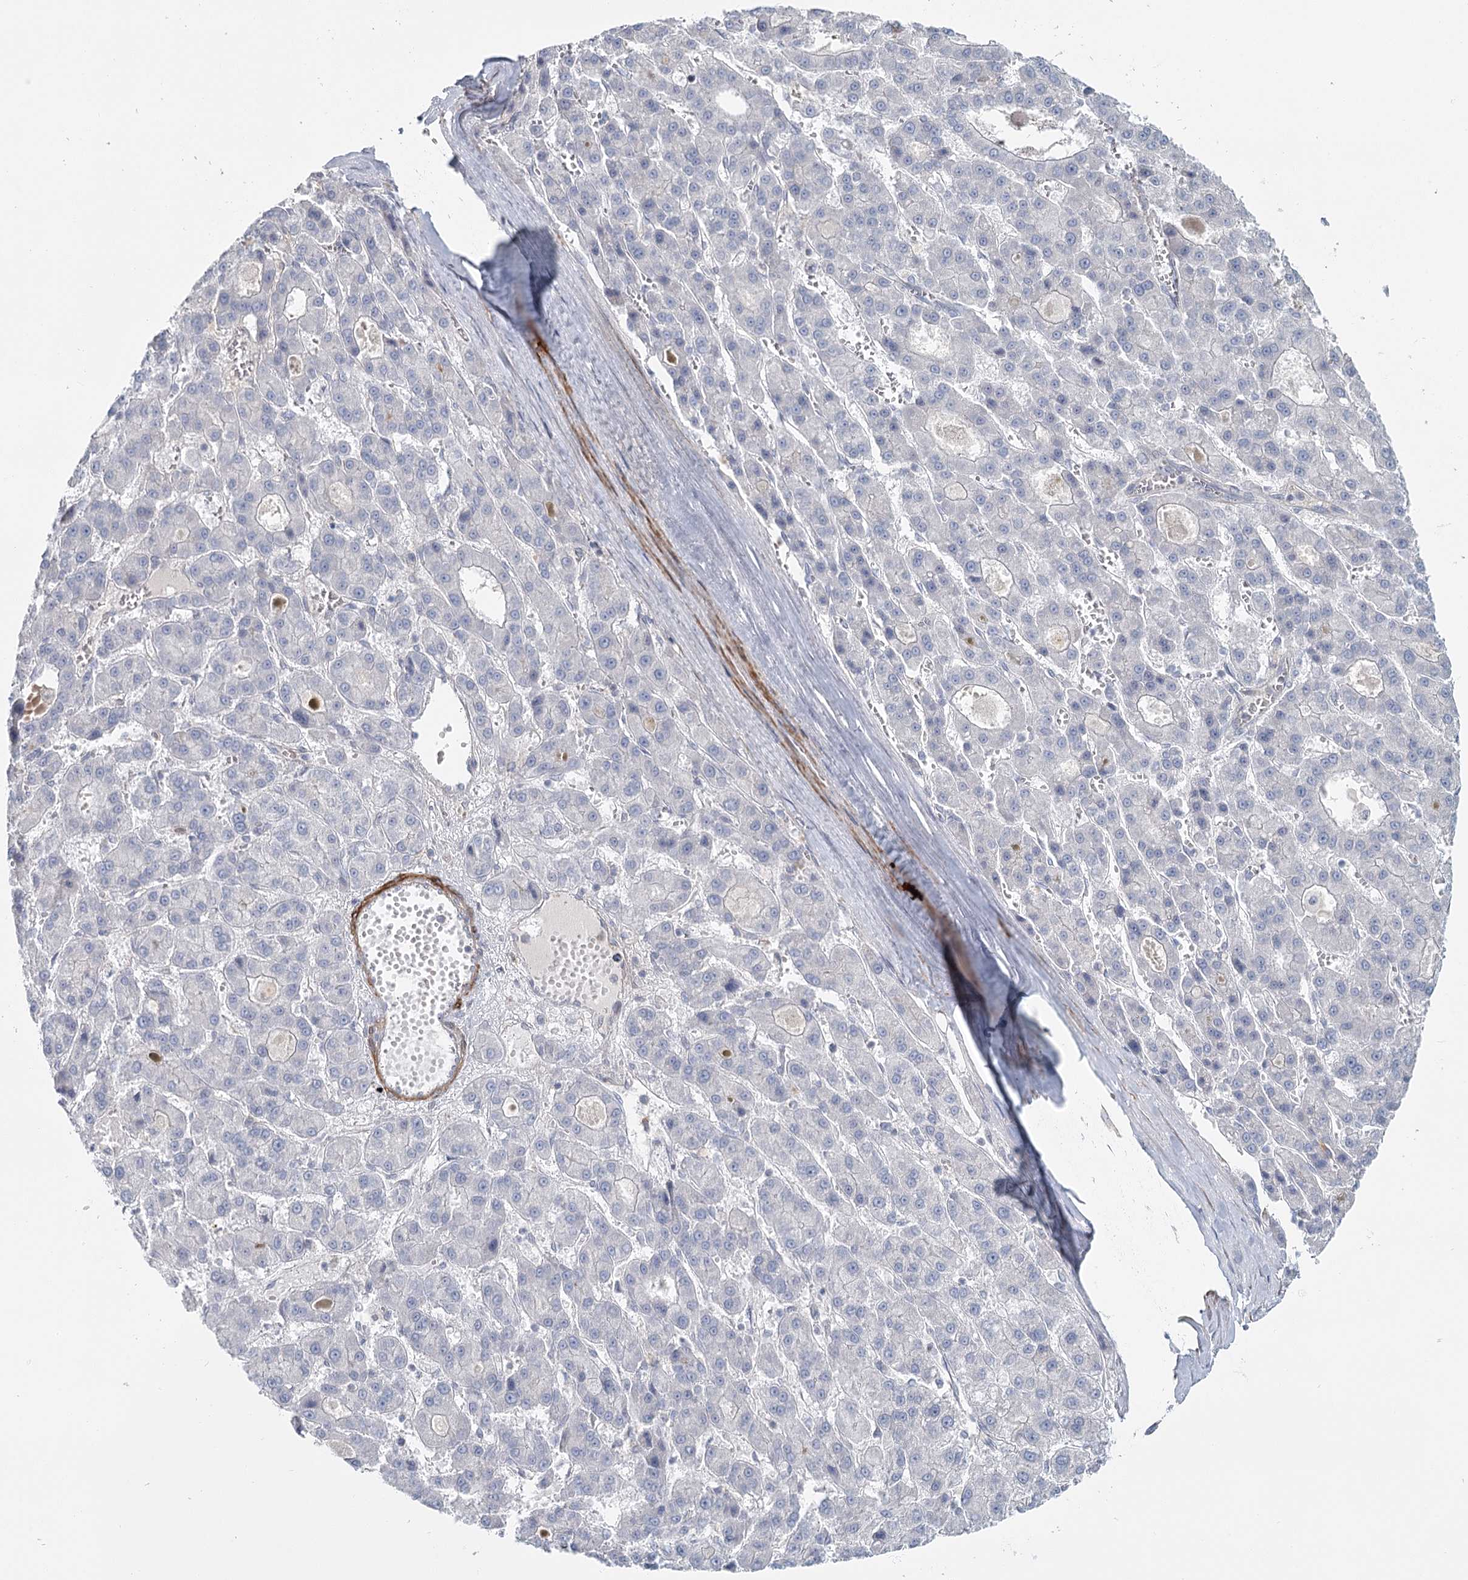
{"staining": {"intensity": "negative", "quantity": "none", "location": "none"}, "tissue": "liver cancer", "cell_type": "Tumor cells", "image_type": "cancer", "snomed": [{"axis": "morphology", "description": "Carcinoma, Hepatocellular, NOS"}, {"axis": "topography", "description": "Liver"}], "caption": "Immunohistochemistry (IHC) of liver cancer reveals no positivity in tumor cells.", "gene": "USP11", "patient": {"sex": "male", "age": 70}}